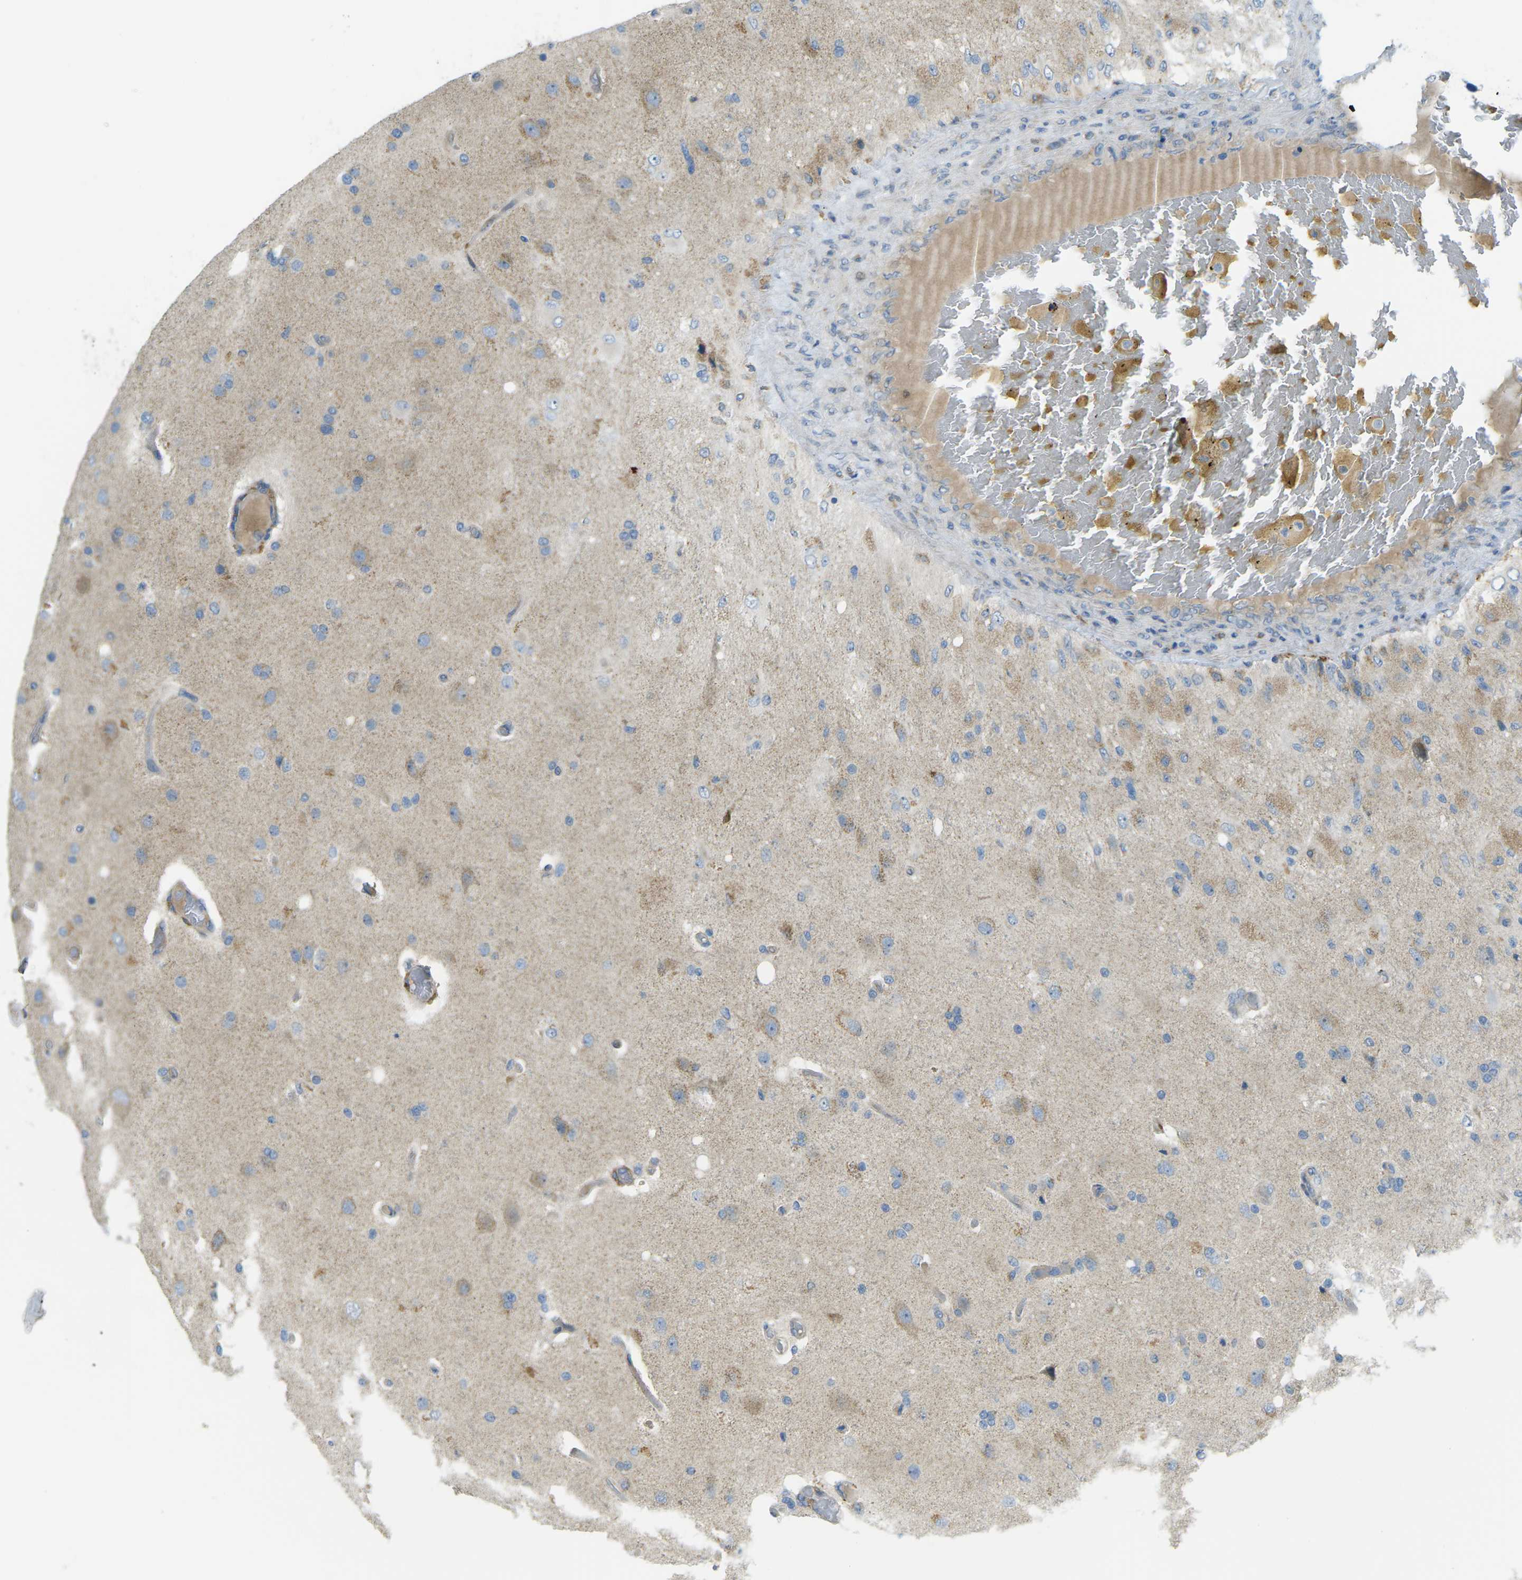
{"staining": {"intensity": "weak", "quantity": "25%-75%", "location": "cytoplasmic/membranous"}, "tissue": "glioma", "cell_type": "Tumor cells", "image_type": "cancer", "snomed": [{"axis": "morphology", "description": "Normal tissue, NOS"}, {"axis": "morphology", "description": "Glioma, malignant, High grade"}, {"axis": "topography", "description": "Cerebral cortex"}], "caption": "Glioma stained with a brown dye exhibits weak cytoplasmic/membranous positive staining in about 25%-75% of tumor cells.", "gene": "MYLK4", "patient": {"sex": "male", "age": 77}}